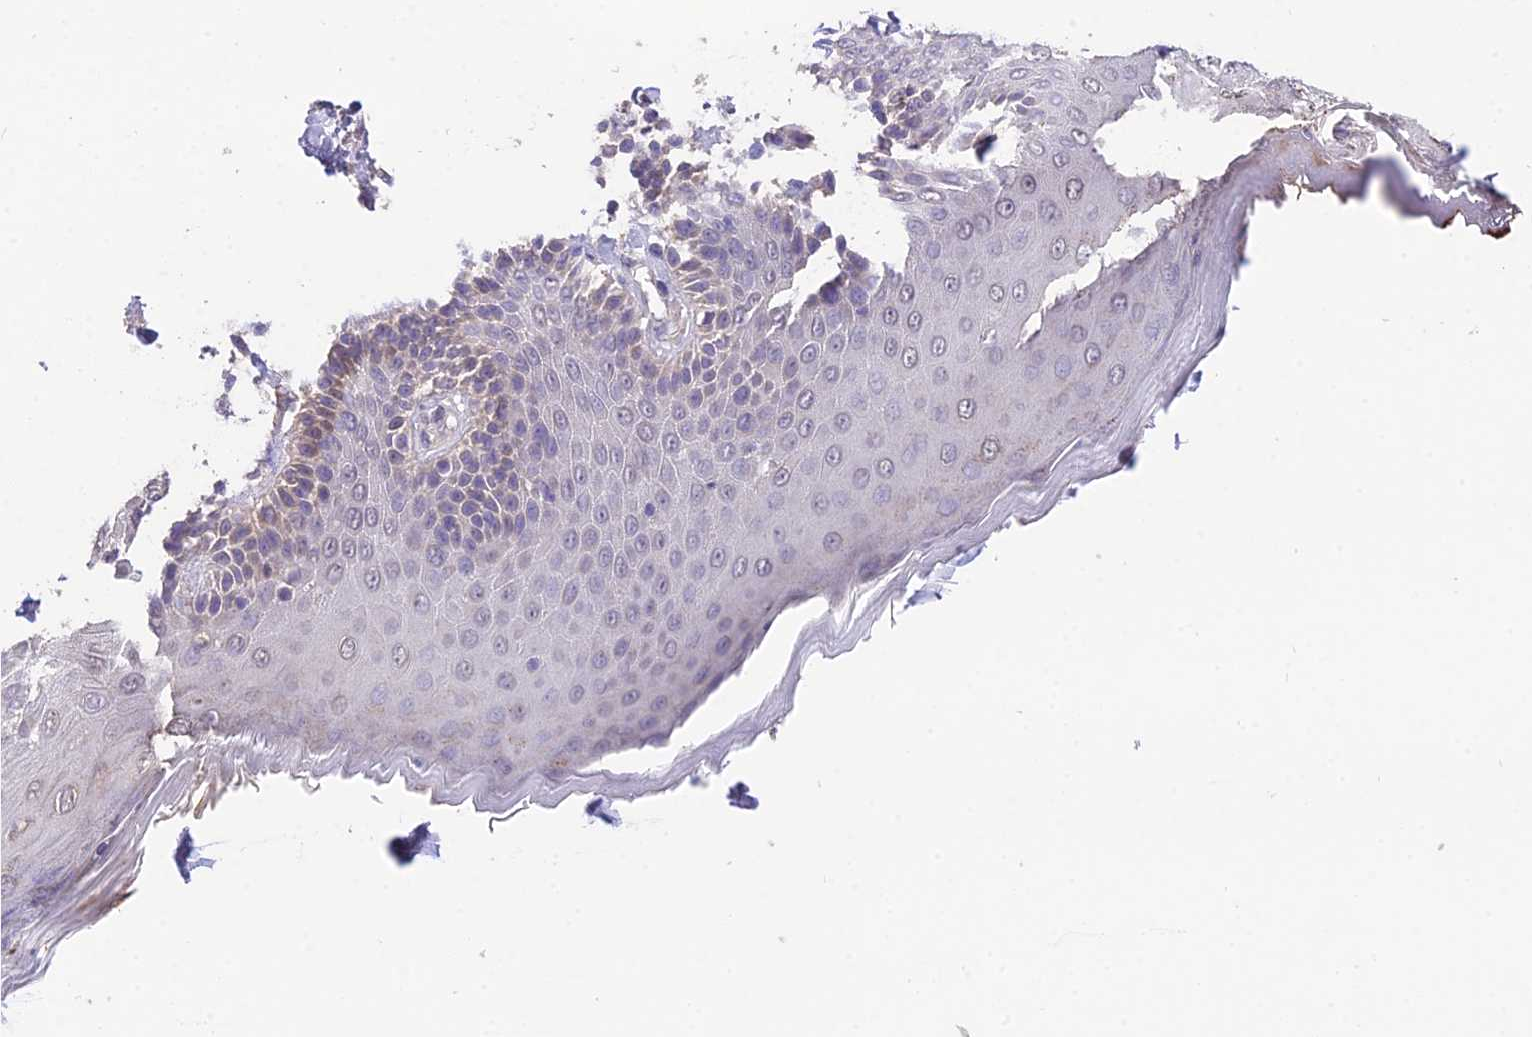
{"staining": {"intensity": "weak", "quantity": "<25%", "location": "cytoplasmic/membranous"}, "tissue": "skin", "cell_type": "Epidermal cells", "image_type": "normal", "snomed": [{"axis": "morphology", "description": "Normal tissue, NOS"}, {"axis": "topography", "description": "Anal"}], "caption": "High power microscopy micrograph of an immunohistochemistry micrograph of unremarkable skin, revealing no significant expression in epidermal cells. (Brightfield microscopy of DAB (3,3'-diaminobenzidine) immunohistochemistry at high magnification).", "gene": "PGK1", "patient": {"sex": "male", "age": 69}}